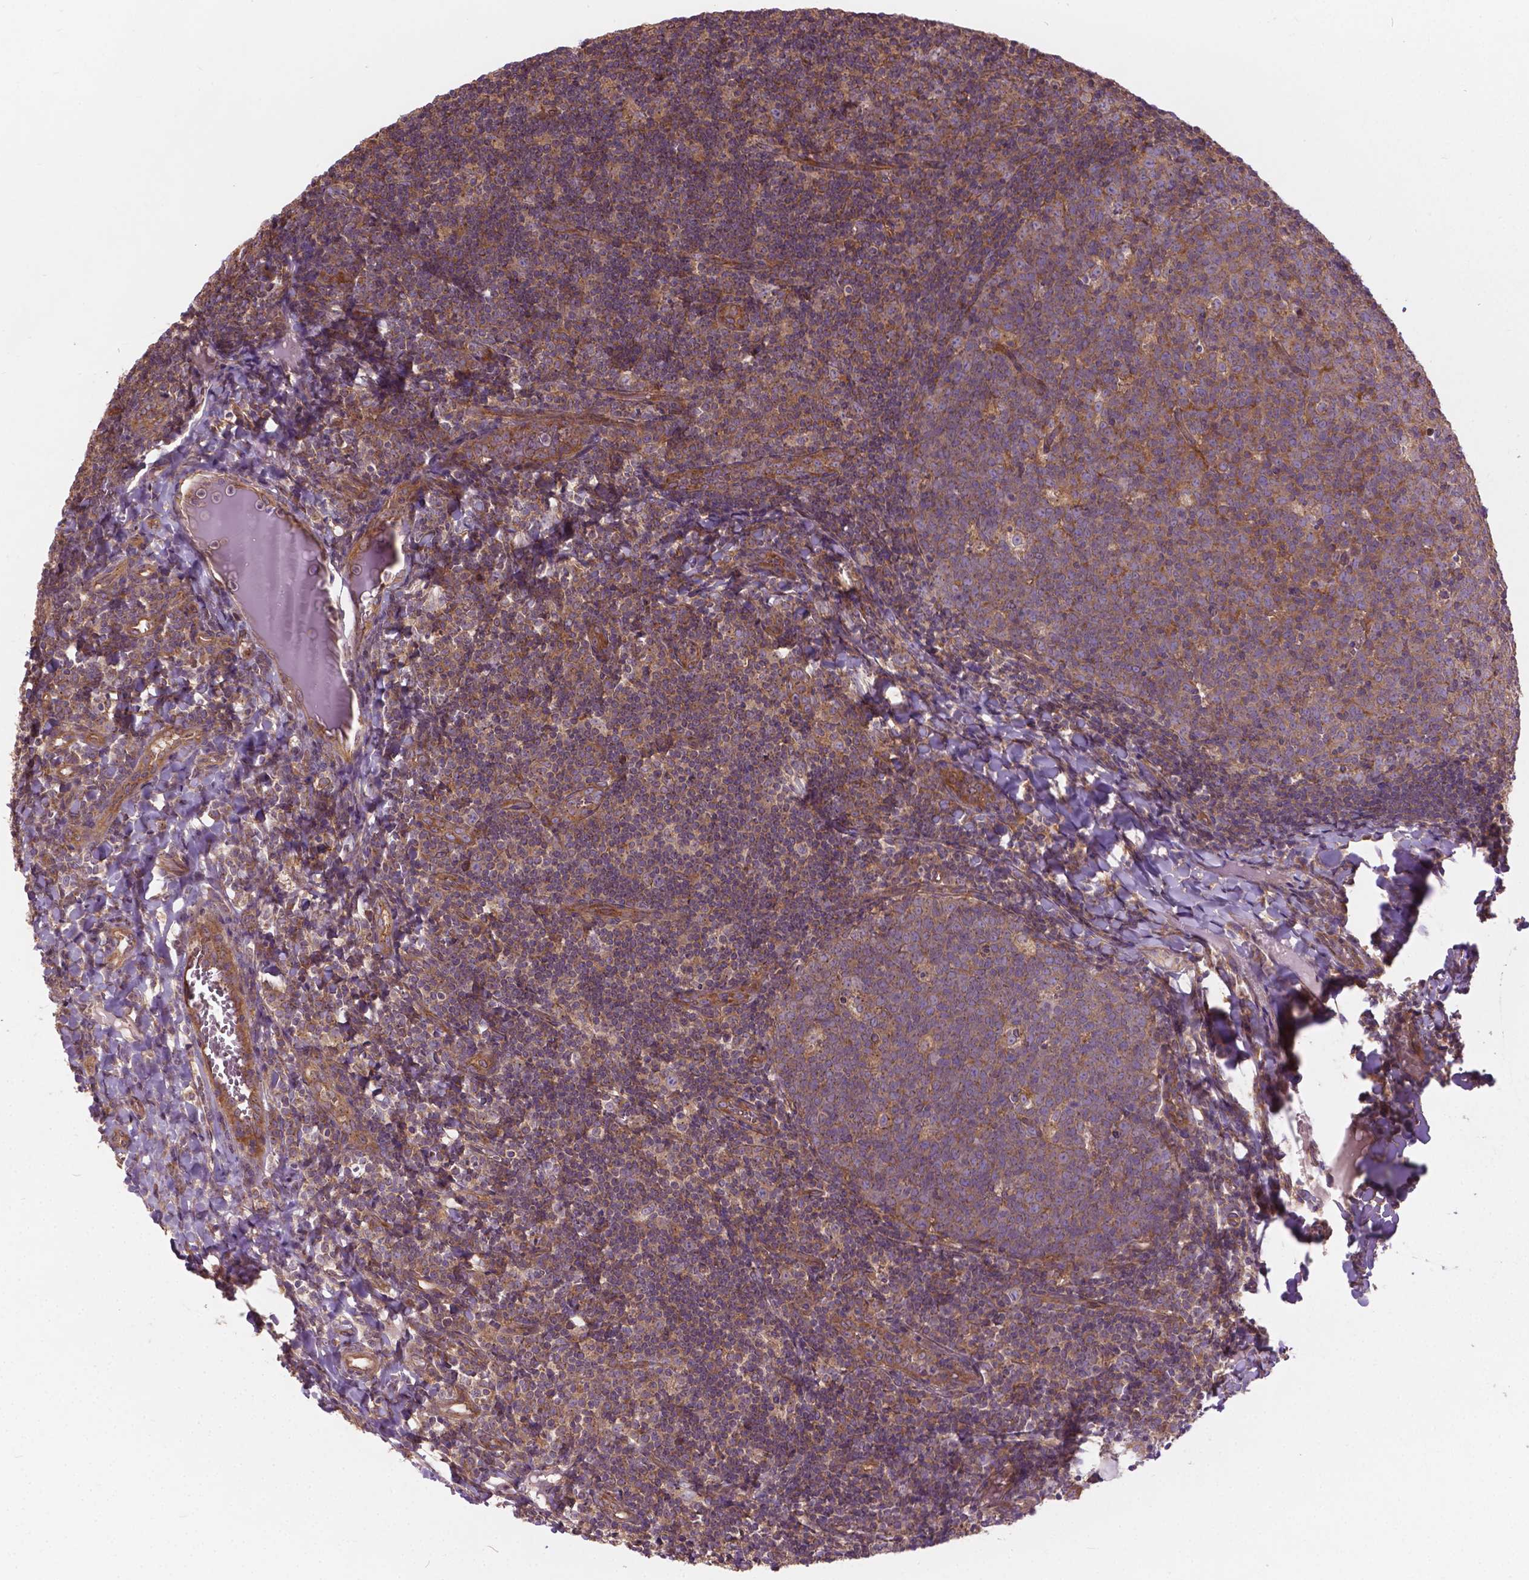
{"staining": {"intensity": "weak", "quantity": "25%-75%", "location": "cytoplasmic/membranous"}, "tissue": "lymph node", "cell_type": "Germinal center cells", "image_type": "normal", "snomed": [{"axis": "morphology", "description": "Normal tissue, NOS"}, {"axis": "topography", "description": "Lymph node"}], "caption": "Protein analysis of unremarkable lymph node exhibits weak cytoplasmic/membranous expression in about 25%-75% of germinal center cells. The protein of interest is stained brown, and the nuclei are stained in blue (DAB (3,3'-diaminobenzidine) IHC with brightfield microscopy, high magnification).", "gene": "MZT1", "patient": {"sex": "female", "age": 21}}